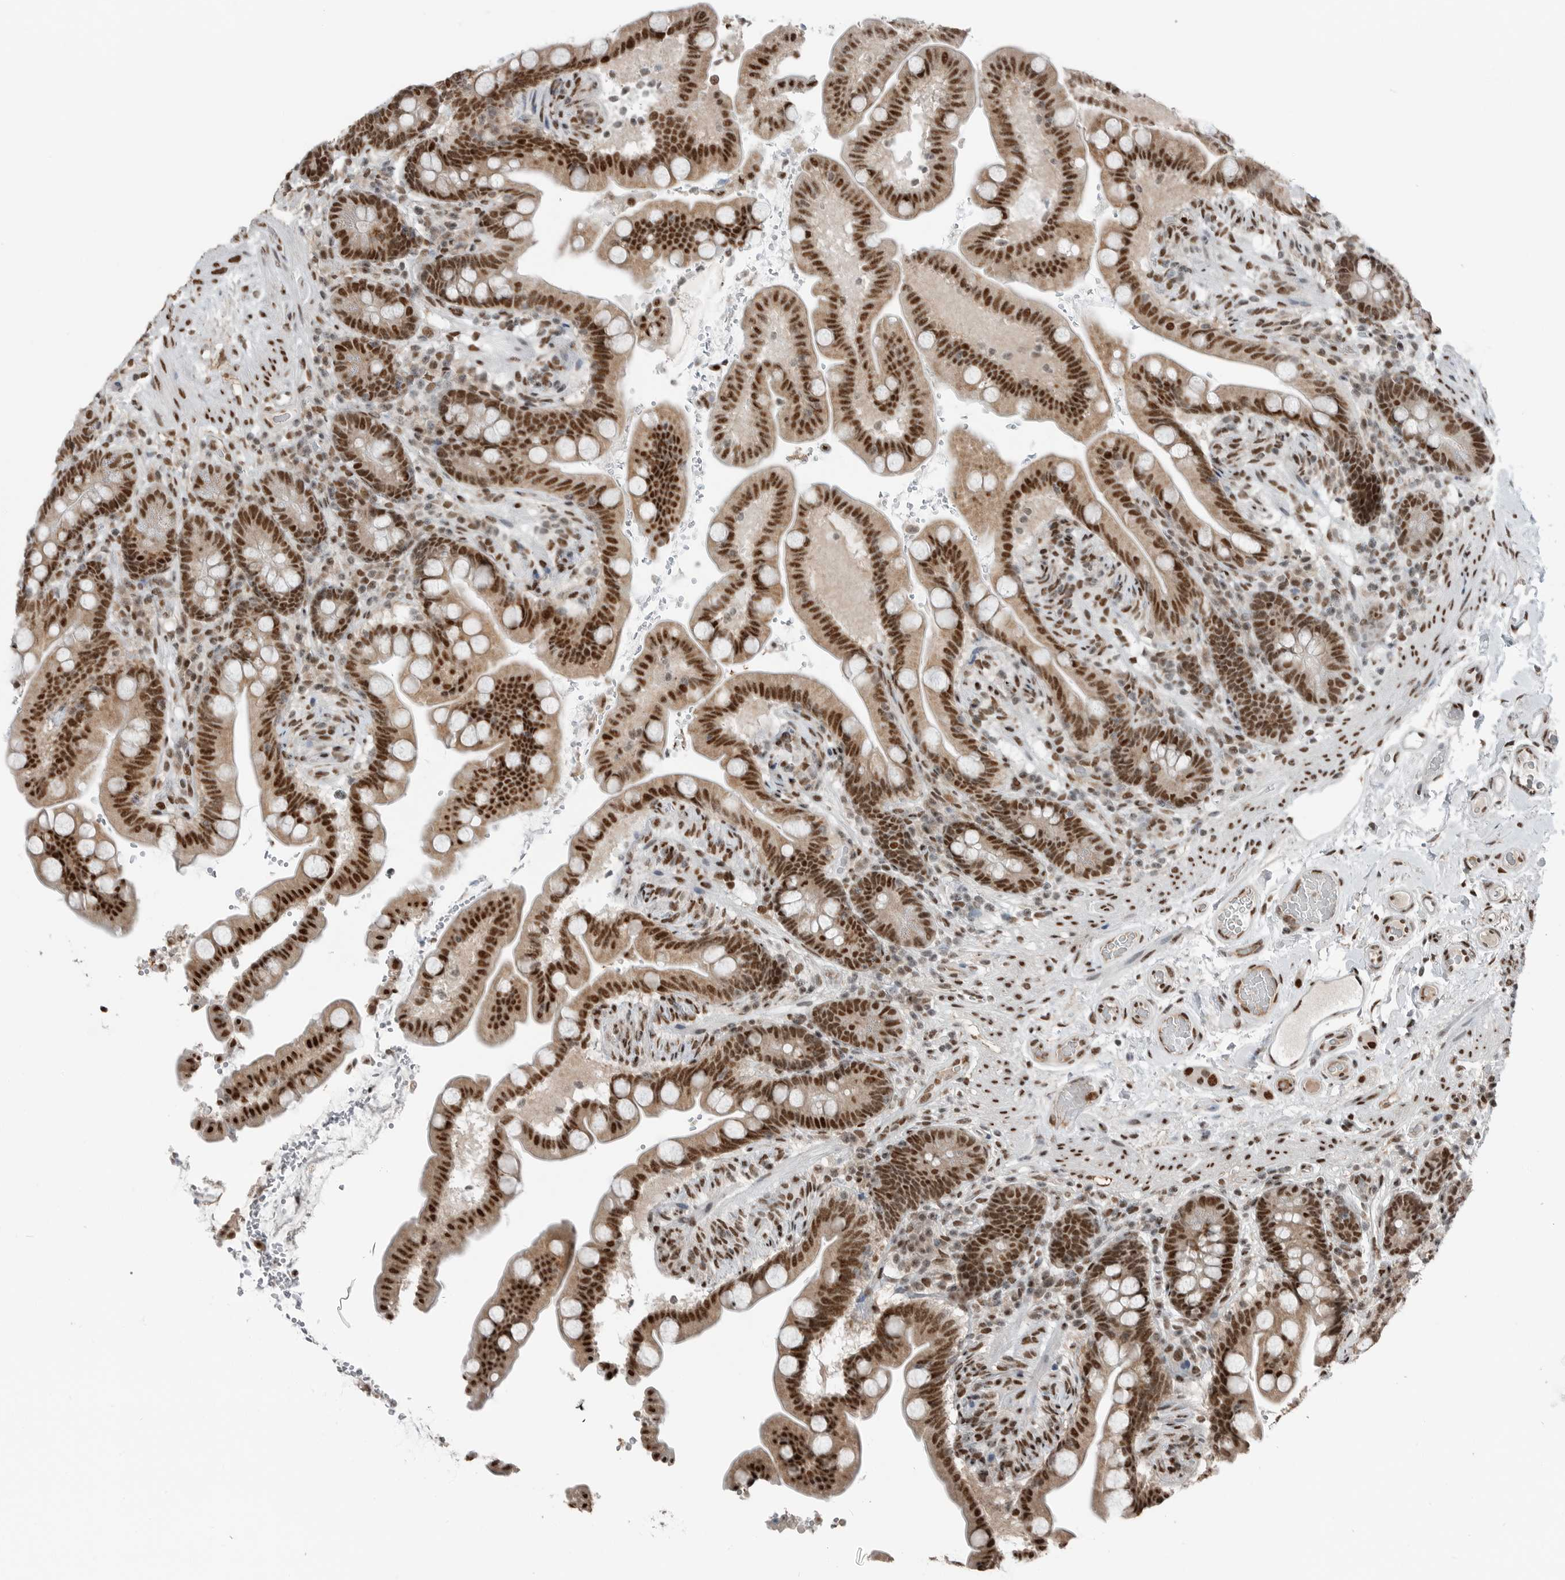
{"staining": {"intensity": "moderate", "quantity": ">75%", "location": "nuclear"}, "tissue": "colon", "cell_type": "Endothelial cells", "image_type": "normal", "snomed": [{"axis": "morphology", "description": "Normal tissue, NOS"}, {"axis": "topography", "description": "Smooth muscle"}, {"axis": "topography", "description": "Colon"}], "caption": "Immunohistochemistry (IHC) (DAB (3,3'-diaminobenzidine)) staining of benign human colon shows moderate nuclear protein staining in approximately >75% of endothelial cells.", "gene": "BLZF1", "patient": {"sex": "male", "age": 73}}